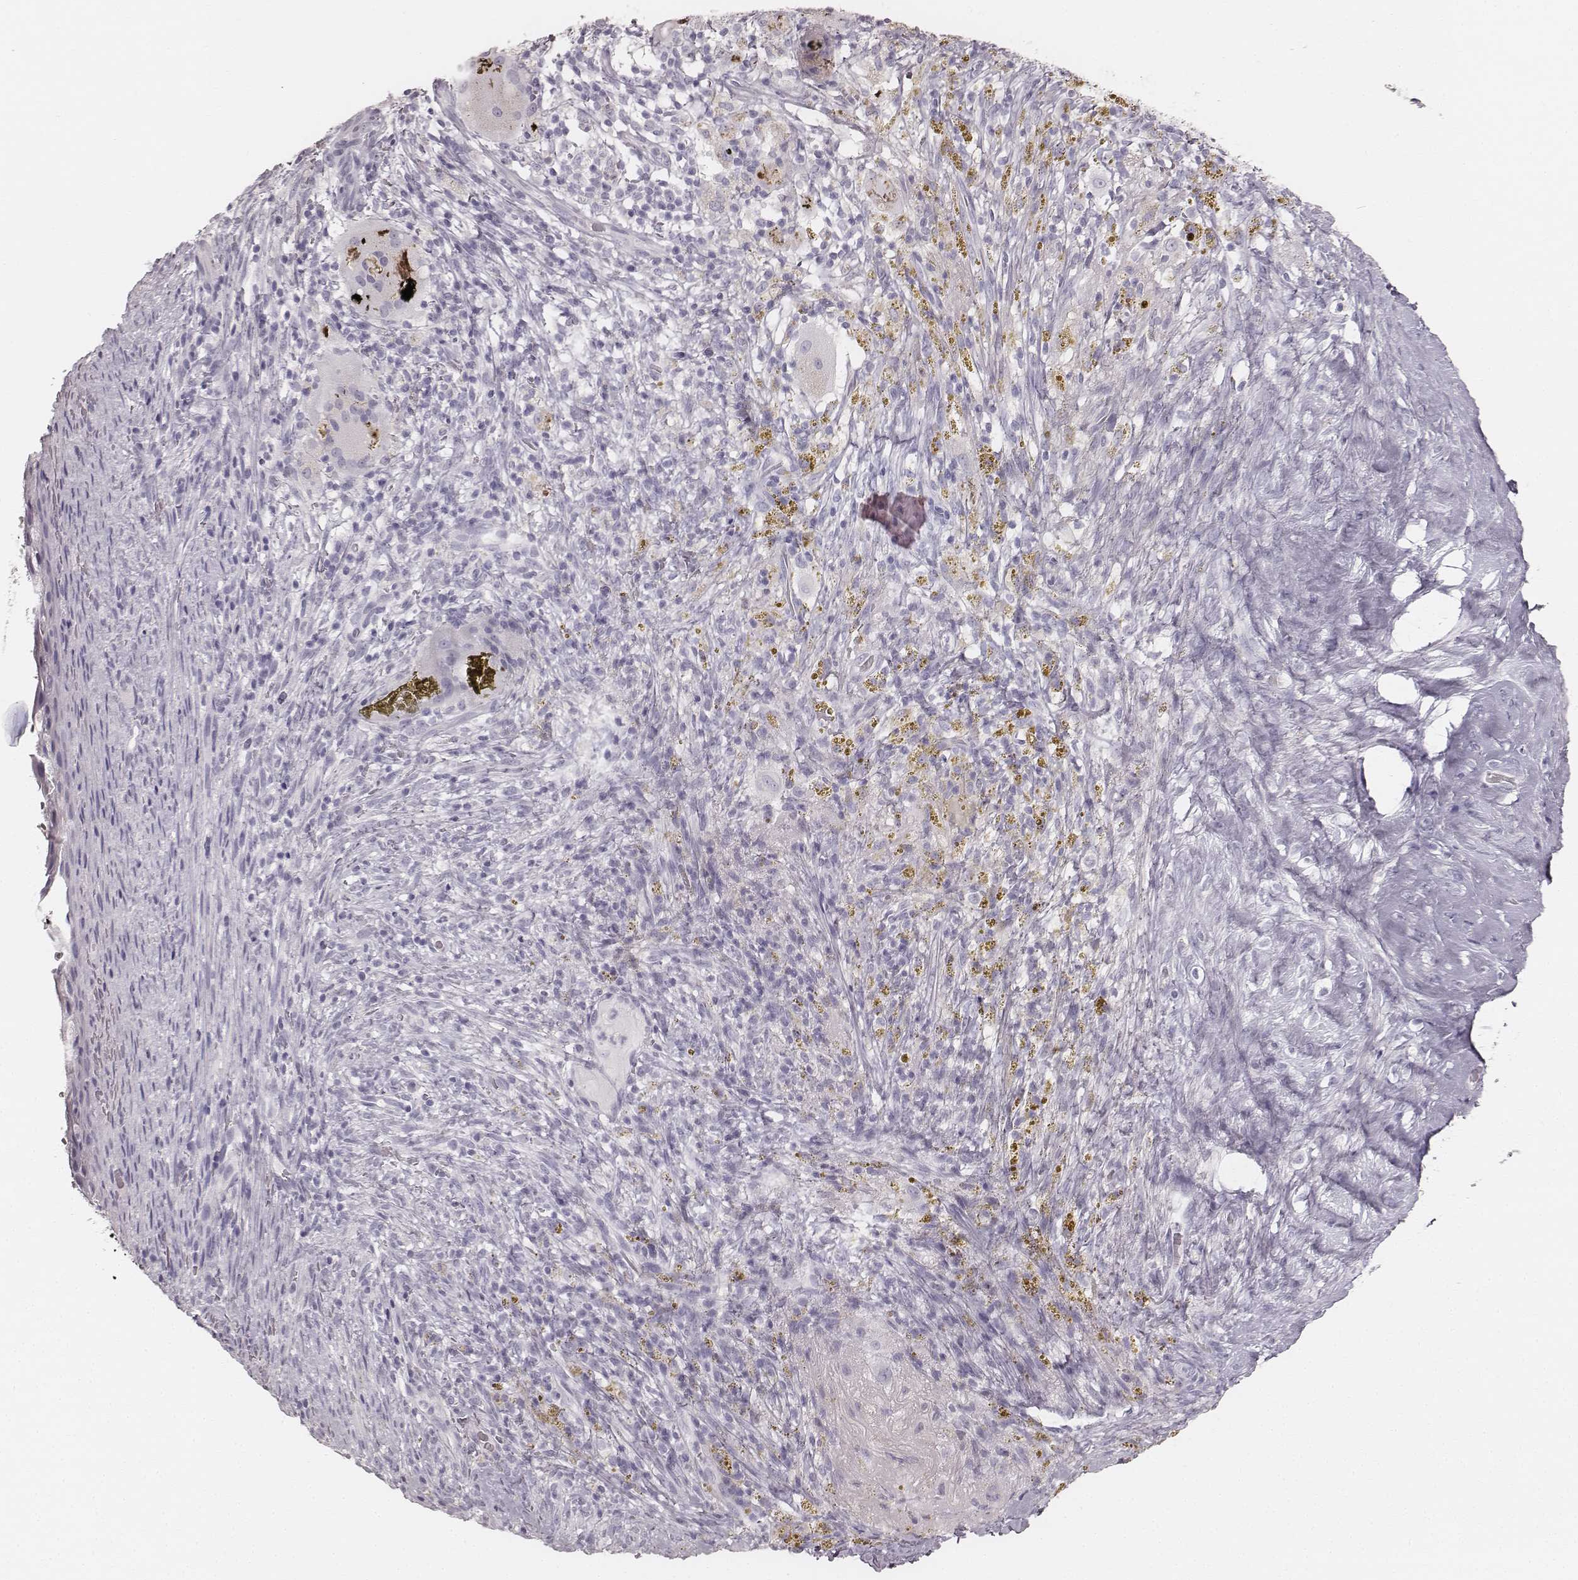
{"staining": {"intensity": "negative", "quantity": "none", "location": "none"}, "tissue": "cervical cancer", "cell_type": "Tumor cells", "image_type": "cancer", "snomed": [{"axis": "morphology", "description": "Squamous cell carcinoma, NOS"}, {"axis": "topography", "description": "Cervix"}], "caption": "Immunohistochemistry (IHC) of human squamous cell carcinoma (cervical) demonstrates no positivity in tumor cells.", "gene": "KRT34", "patient": {"sex": "female", "age": 51}}